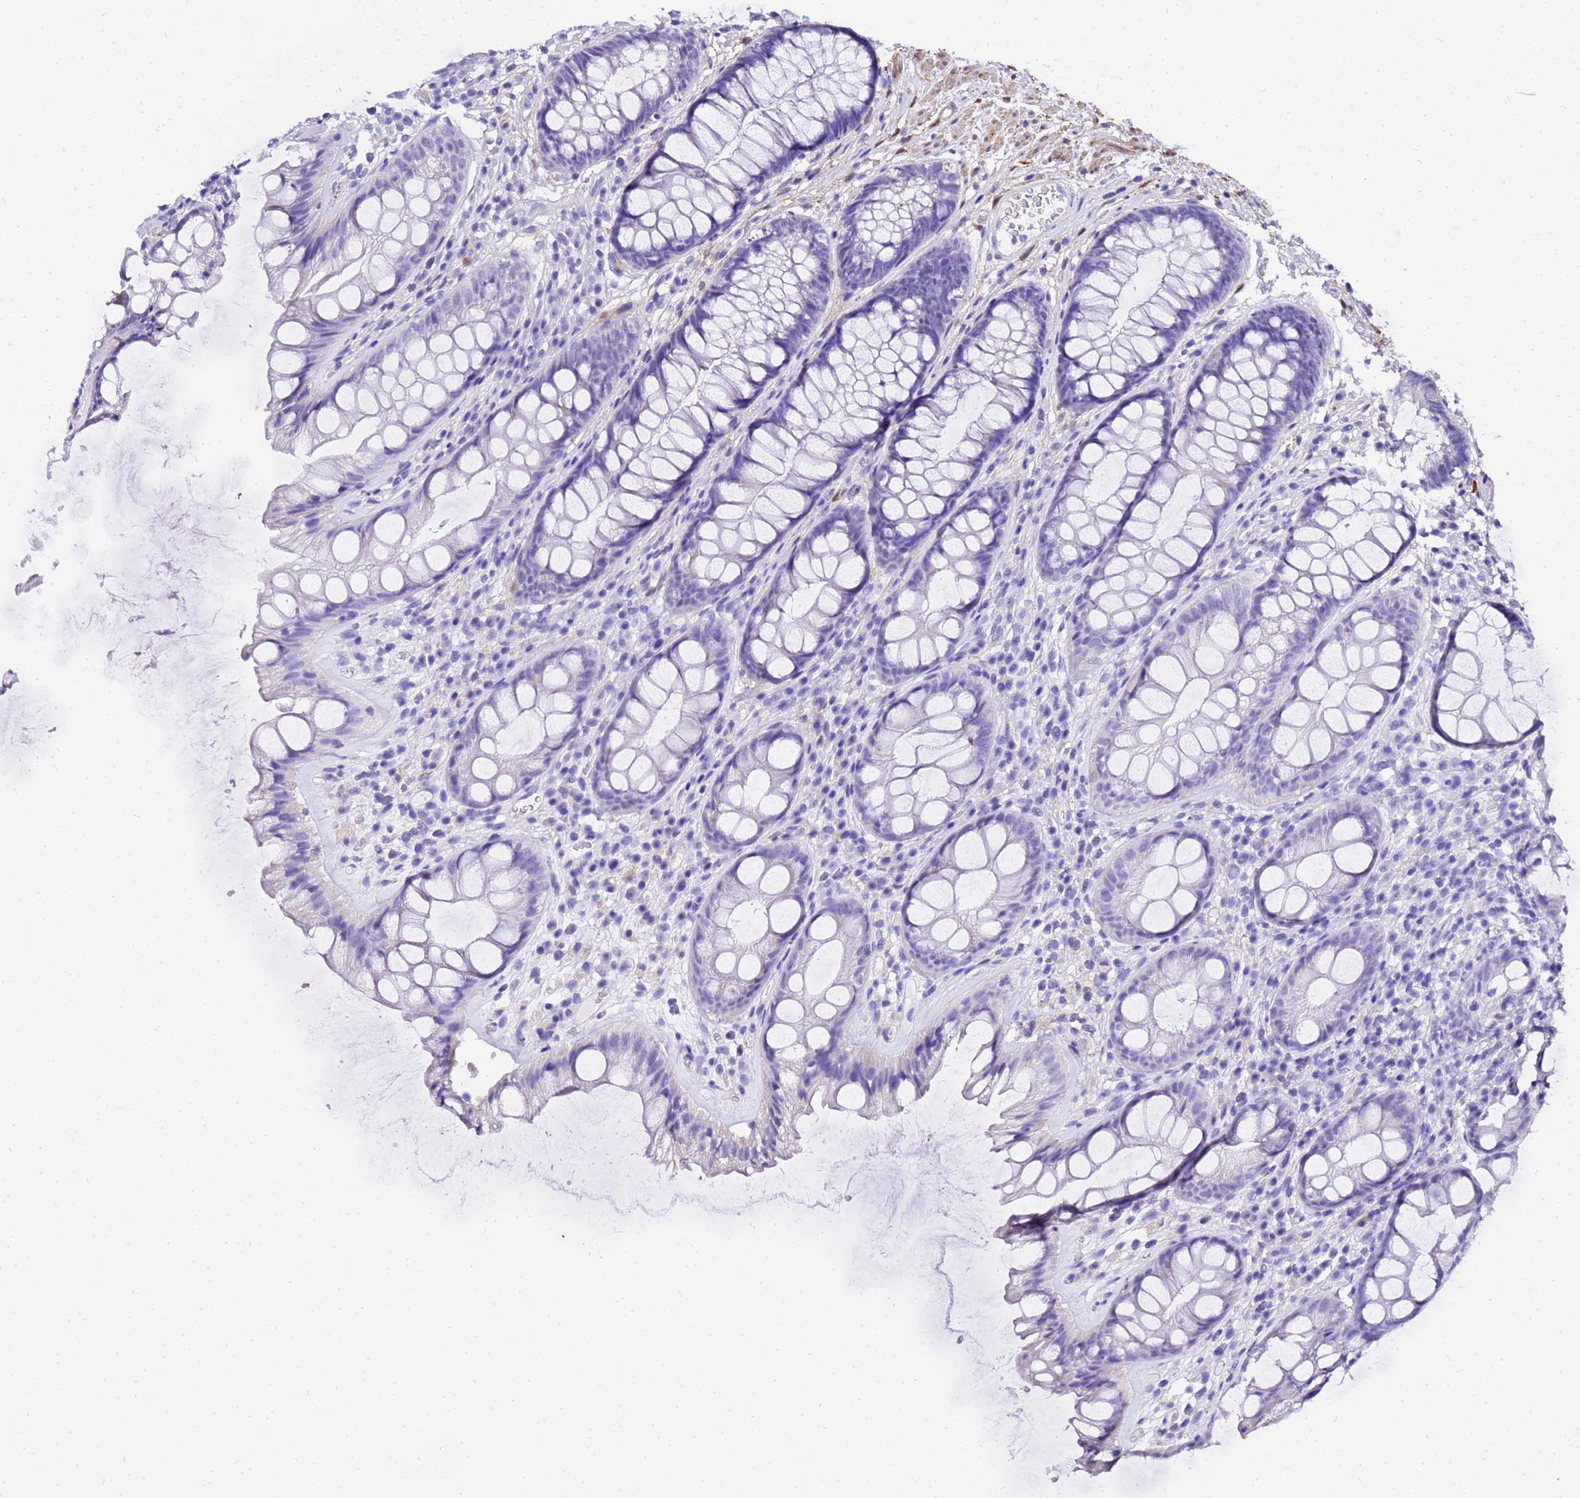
{"staining": {"intensity": "negative", "quantity": "none", "location": "none"}, "tissue": "rectum", "cell_type": "Glandular cells", "image_type": "normal", "snomed": [{"axis": "morphology", "description": "Normal tissue, NOS"}, {"axis": "topography", "description": "Rectum"}], "caption": "IHC of normal rectum reveals no staining in glandular cells.", "gene": "HSPB6", "patient": {"sex": "male", "age": 74}}